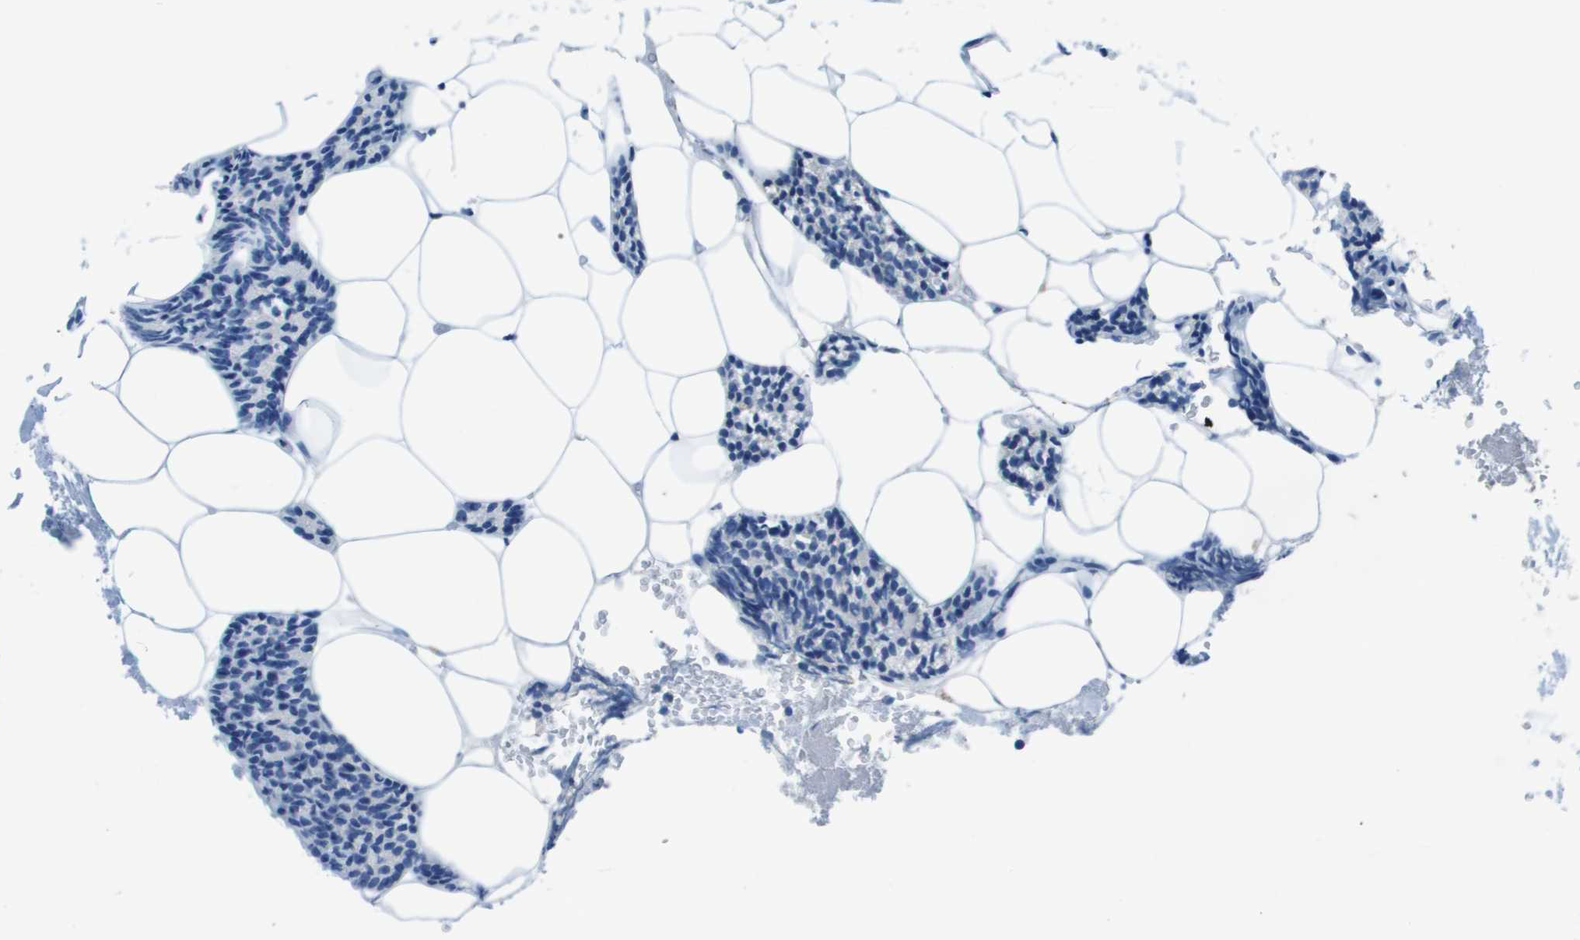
{"staining": {"intensity": "weak", "quantity": "<25%", "location": "cytoplasmic/membranous"}, "tissue": "parathyroid gland", "cell_type": "Glandular cells", "image_type": "normal", "snomed": [{"axis": "morphology", "description": "Normal tissue, NOS"}, {"axis": "morphology", "description": "Adenoma, NOS"}, {"axis": "topography", "description": "Parathyroid gland"}], "caption": "A high-resolution micrograph shows immunohistochemistry (IHC) staining of normal parathyroid gland, which demonstrates no significant expression in glandular cells.", "gene": "STIP1", "patient": {"sex": "female", "age": 70}}